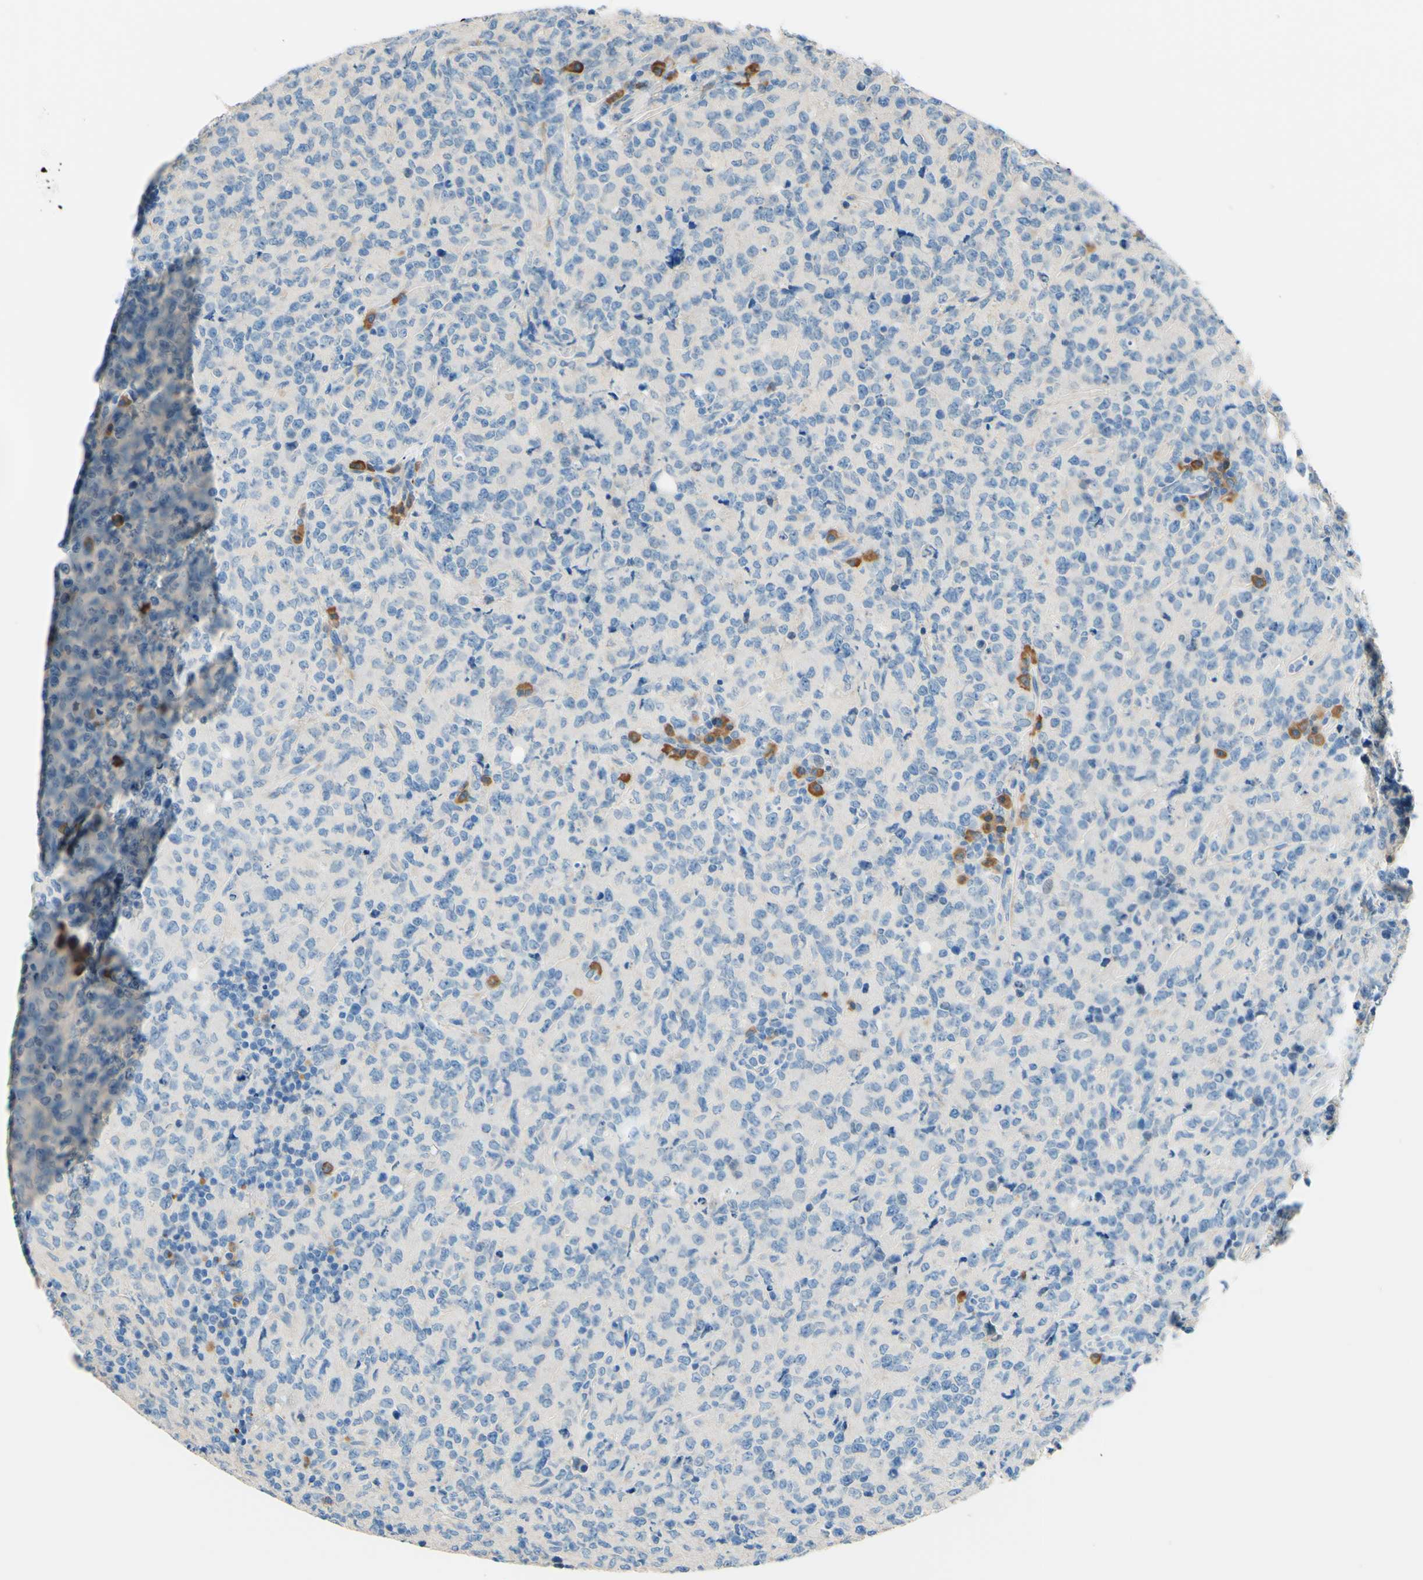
{"staining": {"intensity": "negative", "quantity": "none", "location": "none"}, "tissue": "lymphoma", "cell_type": "Tumor cells", "image_type": "cancer", "snomed": [{"axis": "morphology", "description": "Malignant lymphoma, non-Hodgkin's type, High grade"}, {"axis": "topography", "description": "Tonsil"}], "caption": "Immunohistochemical staining of lymphoma exhibits no significant staining in tumor cells.", "gene": "PASD1", "patient": {"sex": "female", "age": 36}}